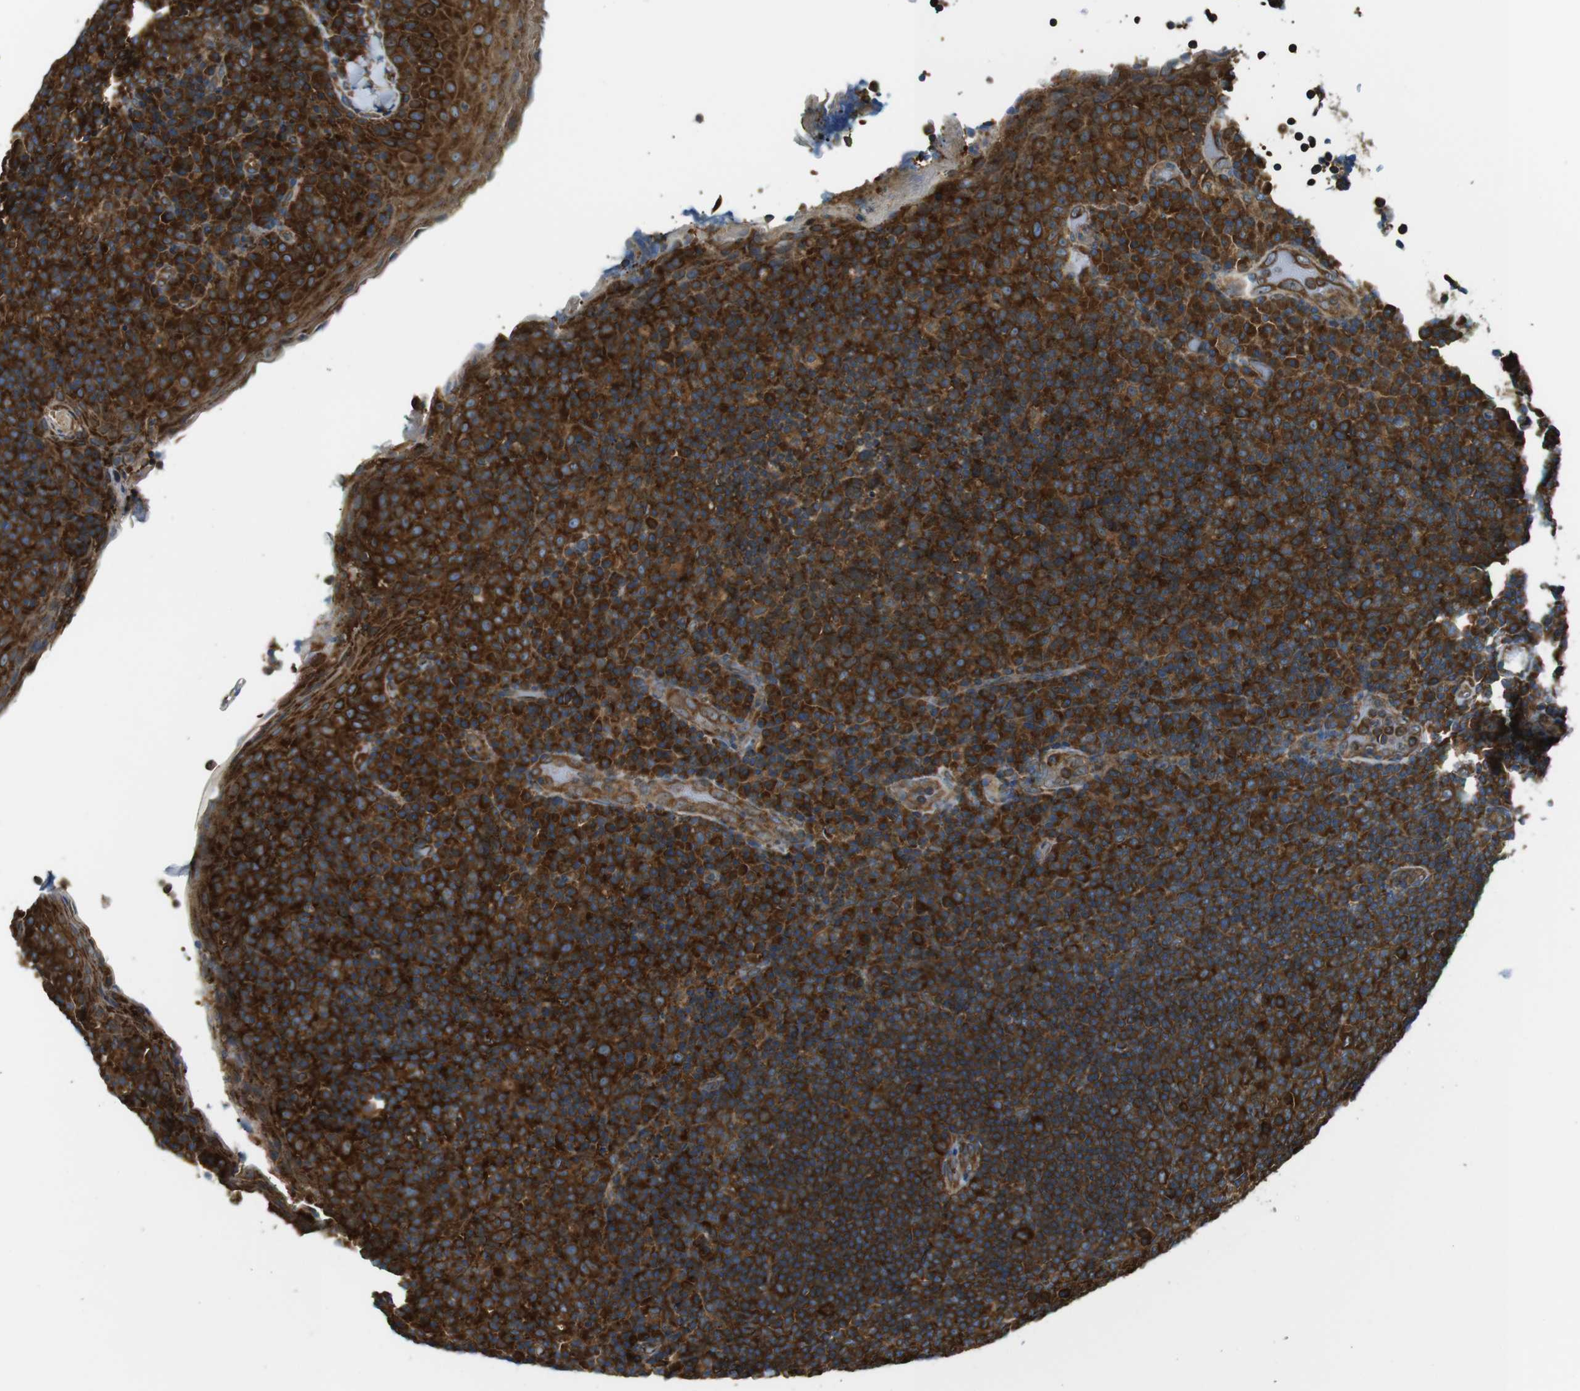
{"staining": {"intensity": "strong", "quantity": ">75%", "location": "cytoplasmic/membranous"}, "tissue": "tonsil", "cell_type": "Germinal center cells", "image_type": "normal", "snomed": [{"axis": "morphology", "description": "Normal tissue, NOS"}, {"axis": "topography", "description": "Tonsil"}], "caption": "Approximately >75% of germinal center cells in normal tonsil display strong cytoplasmic/membranous protein expression as visualized by brown immunohistochemical staining.", "gene": "TSC1", "patient": {"sex": "male", "age": 17}}